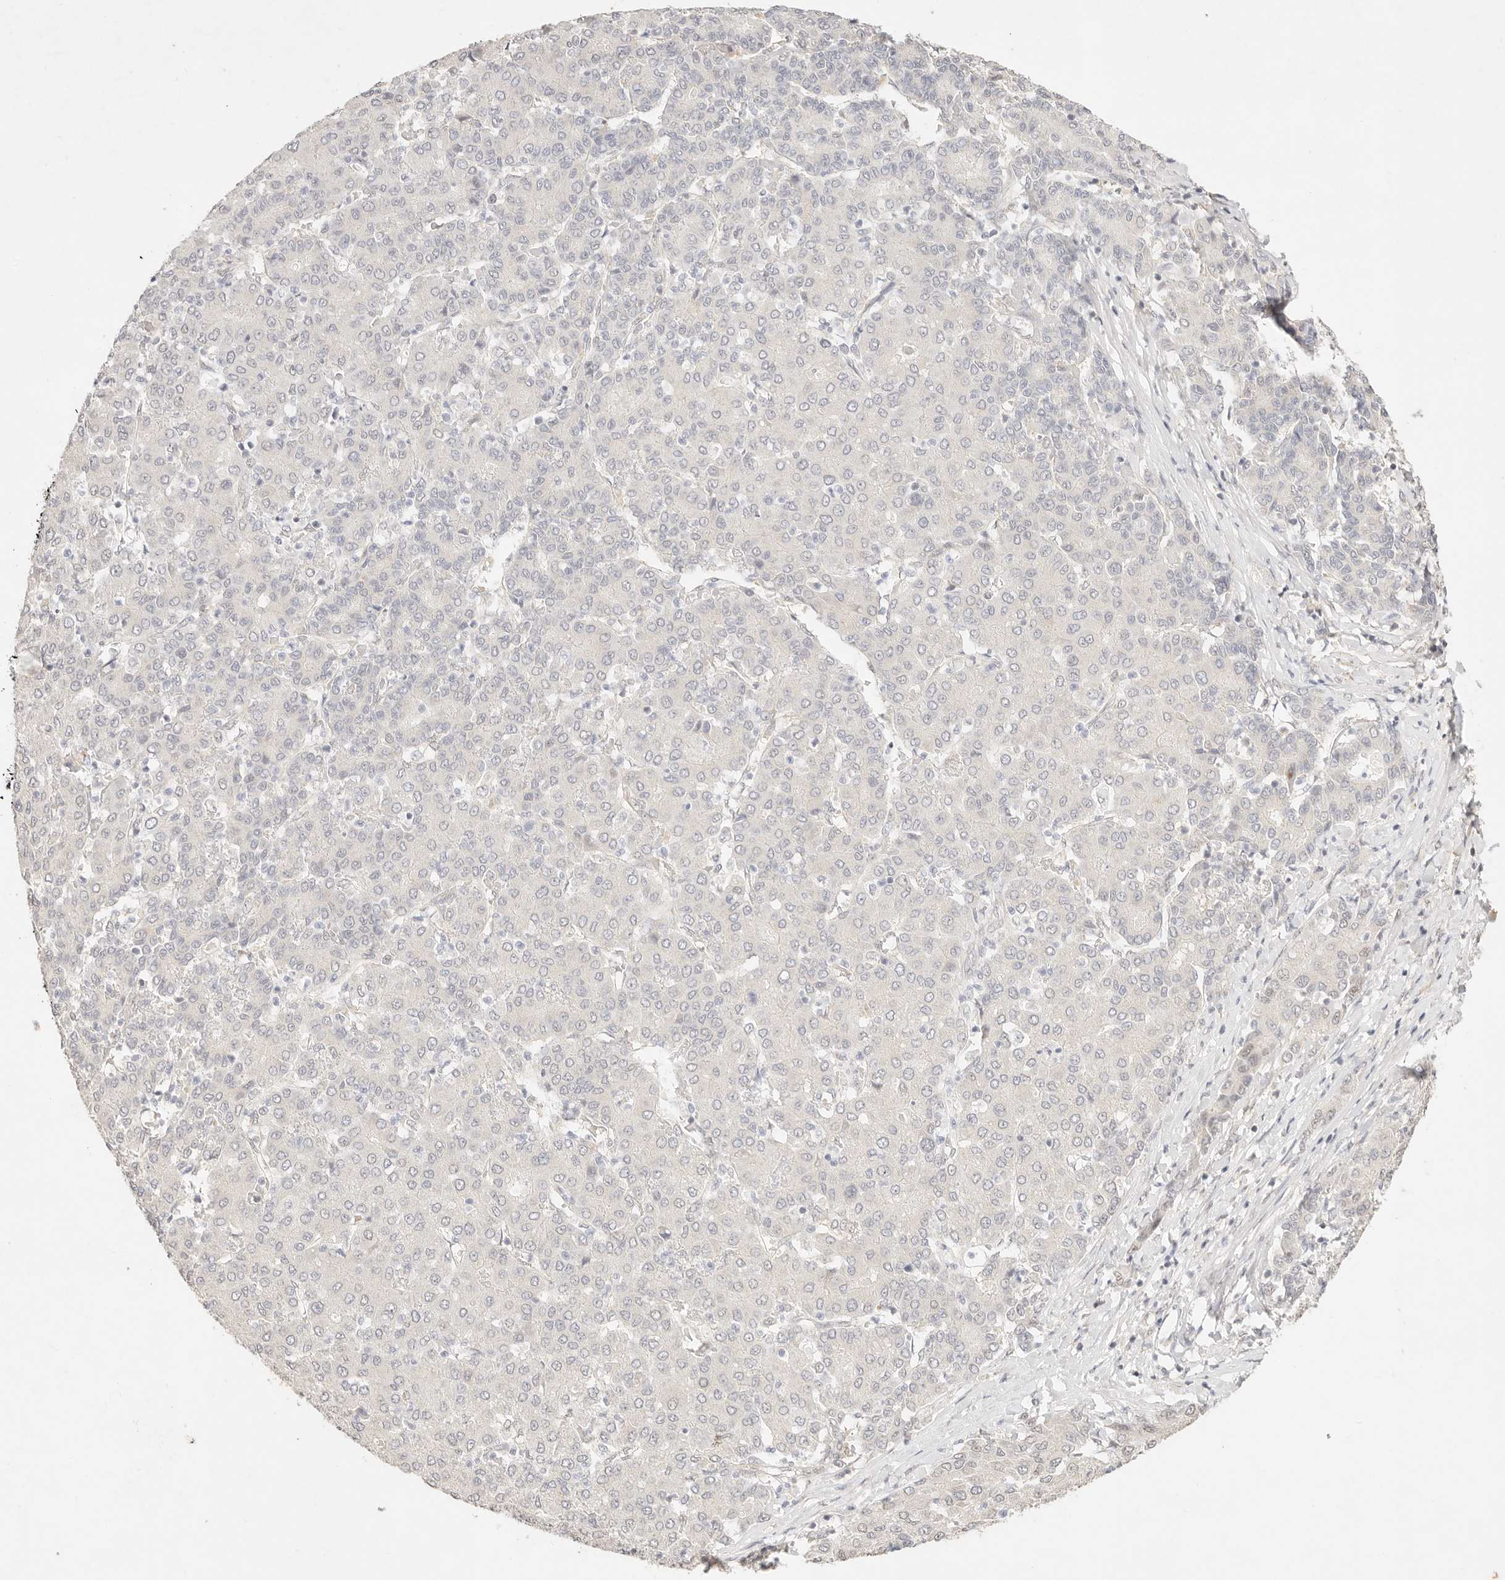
{"staining": {"intensity": "negative", "quantity": "none", "location": "none"}, "tissue": "liver cancer", "cell_type": "Tumor cells", "image_type": "cancer", "snomed": [{"axis": "morphology", "description": "Carcinoma, Hepatocellular, NOS"}, {"axis": "topography", "description": "Liver"}], "caption": "Tumor cells show no significant expression in hepatocellular carcinoma (liver).", "gene": "GPR156", "patient": {"sex": "male", "age": 65}}